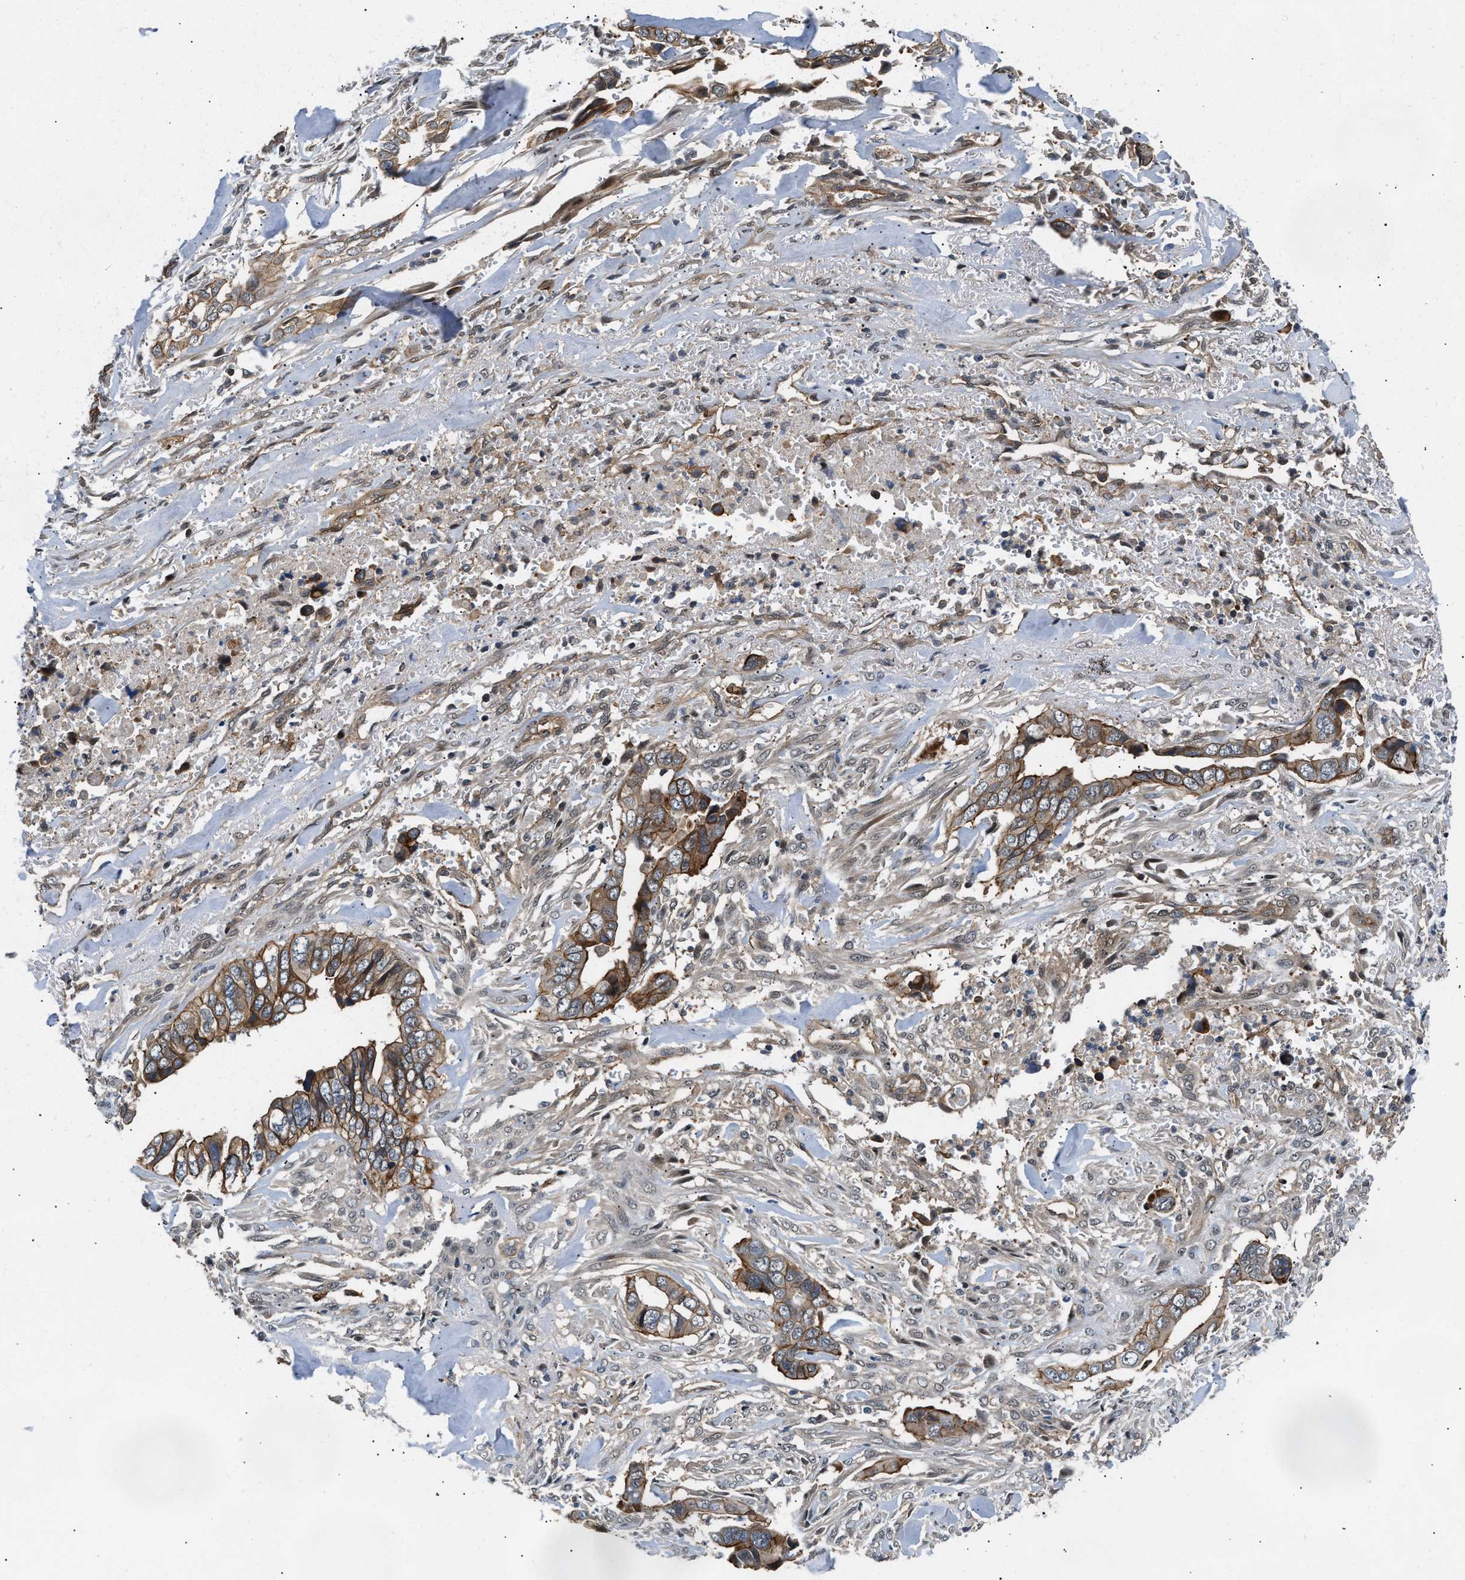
{"staining": {"intensity": "moderate", "quantity": ">75%", "location": "cytoplasmic/membranous"}, "tissue": "liver cancer", "cell_type": "Tumor cells", "image_type": "cancer", "snomed": [{"axis": "morphology", "description": "Cholangiocarcinoma"}, {"axis": "topography", "description": "Liver"}], "caption": "Protein expression analysis of human liver cholangiocarcinoma reveals moderate cytoplasmic/membranous staining in about >75% of tumor cells.", "gene": "COPS2", "patient": {"sex": "female", "age": 79}}